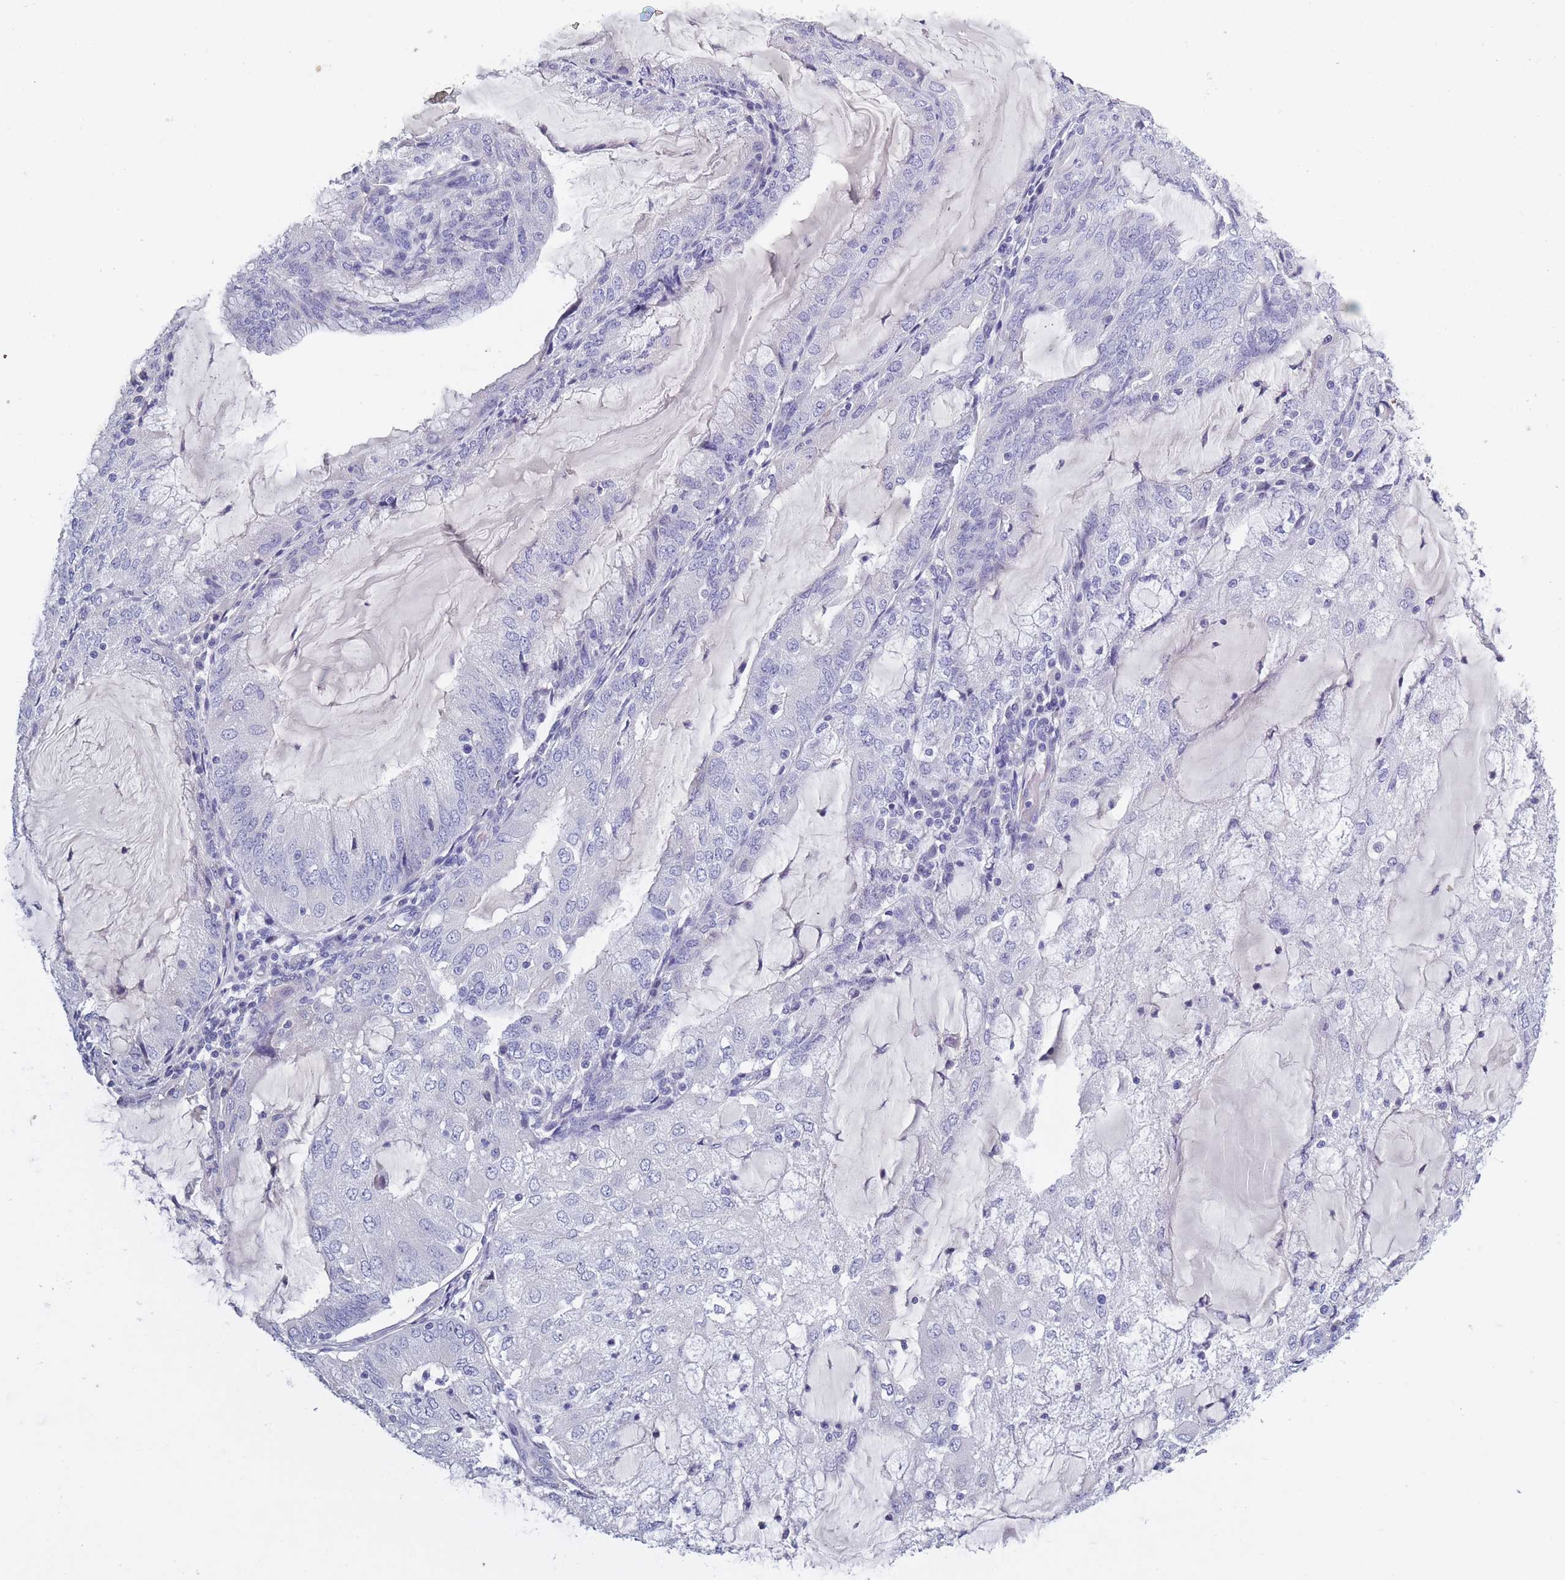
{"staining": {"intensity": "negative", "quantity": "none", "location": "none"}, "tissue": "endometrial cancer", "cell_type": "Tumor cells", "image_type": "cancer", "snomed": [{"axis": "morphology", "description": "Adenocarcinoma, NOS"}, {"axis": "topography", "description": "Endometrium"}], "caption": "IHC of adenocarcinoma (endometrial) demonstrates no expression in tumor cells. (DAB immunohistochemistry, high magnification).", "gene": "OR4C5", "patient": {"sex": "female", "age": 81}}